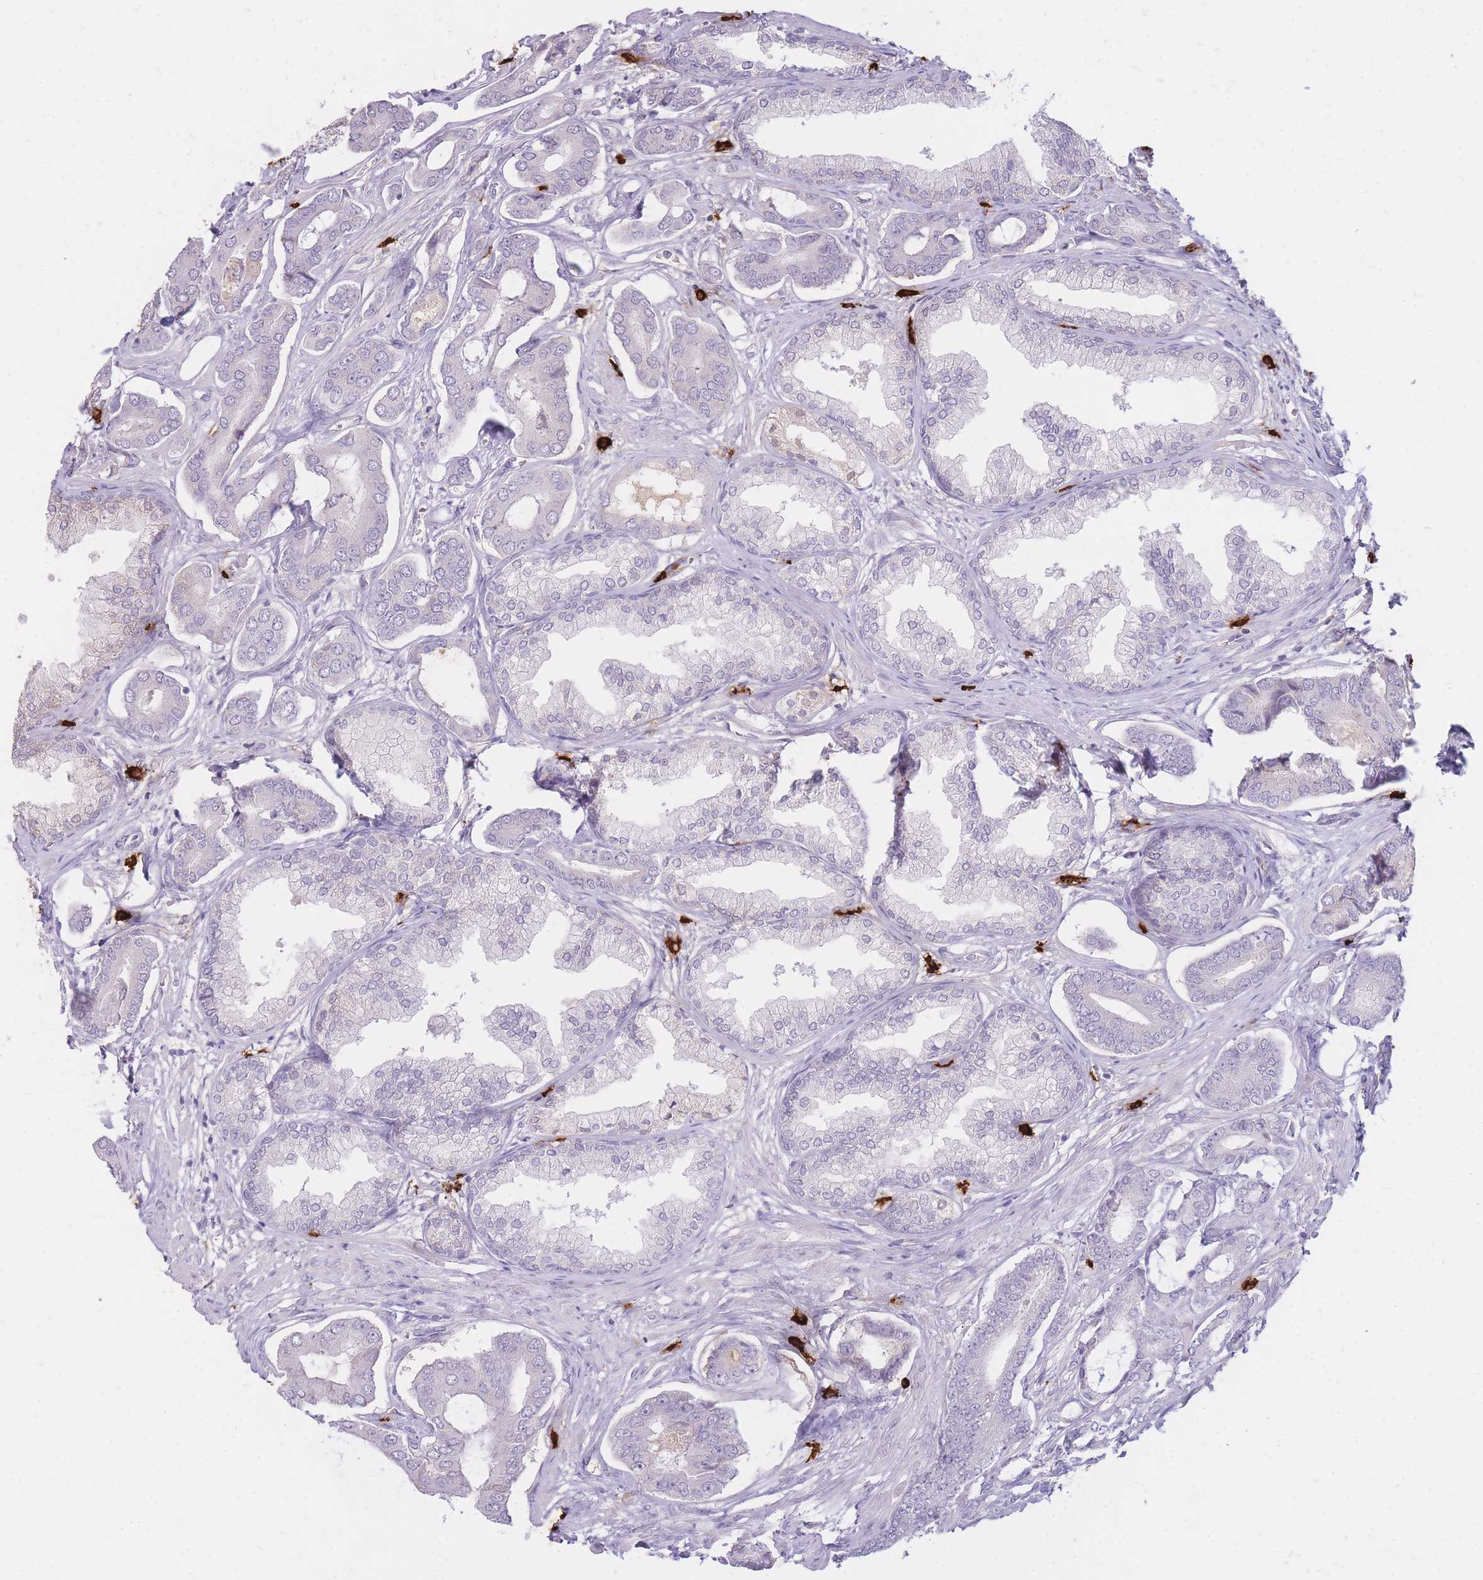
{"staining": {"intensity": "negative", "quantity": "none", "location": "none"}, "tissue": "prostate cancer", "cell_type": "Tumor cells", "image_type": "cancer", "snomed": [{"axis": "morphology", "description": "Adenocarcinoma, NOS"}, {"axis": "topography", "description": "Prostate and seminal vesicle, NOS"}], "caption": "A high-resolution micrograph shows IHC staining of adenocarcinoma (prostate), which exhibits no significant positivity in tumor cells.", "gene": "TPSD1", "patient": {"sex": "male", "age": 76}}